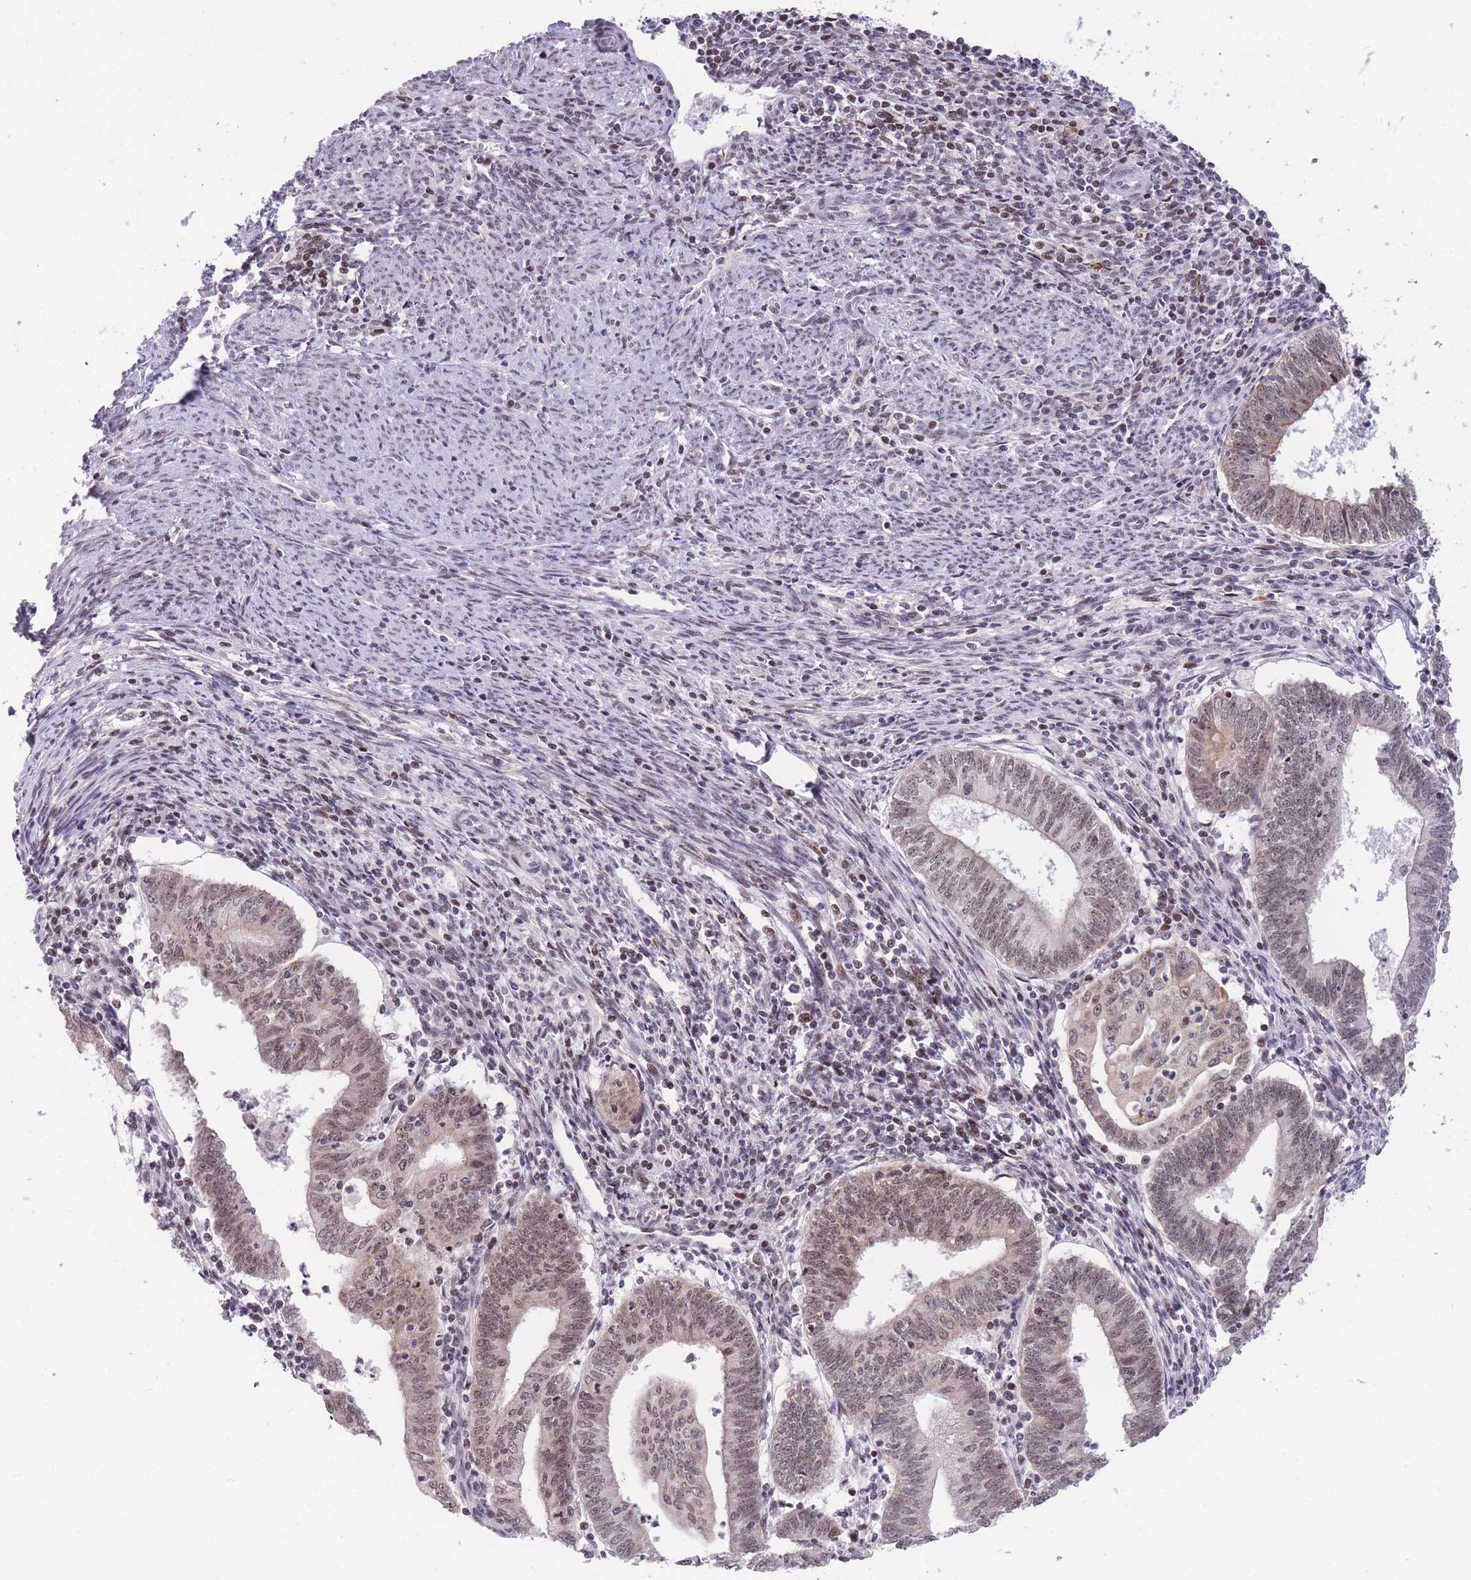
{"staining": {"intensity": "weak", "quantity": "25%-75%", "location": "nuclear"}, "tissue": "endometrial cancer", "cell_type": "Tumor cells", "image_type": "cancer", "snomed": [{"axis": "morphology", "description": "Adenocarcinoma, NOS"}, {"axis": "topography", "description": "Endometrium"}], "caption": "Immunohistochemical staining of endometrial adenocarcinoma demonstrates low levels of weak nuclear expression in approximately 25%-75% of tumor cells. The staining was performed using DAB to visualize the protein expression in brown, while the nuclei were stained in blue with hematoxylin (Magnification: 20x).", "gene": "TARBP2", "patient": {"sex": "female", "age": 60}}